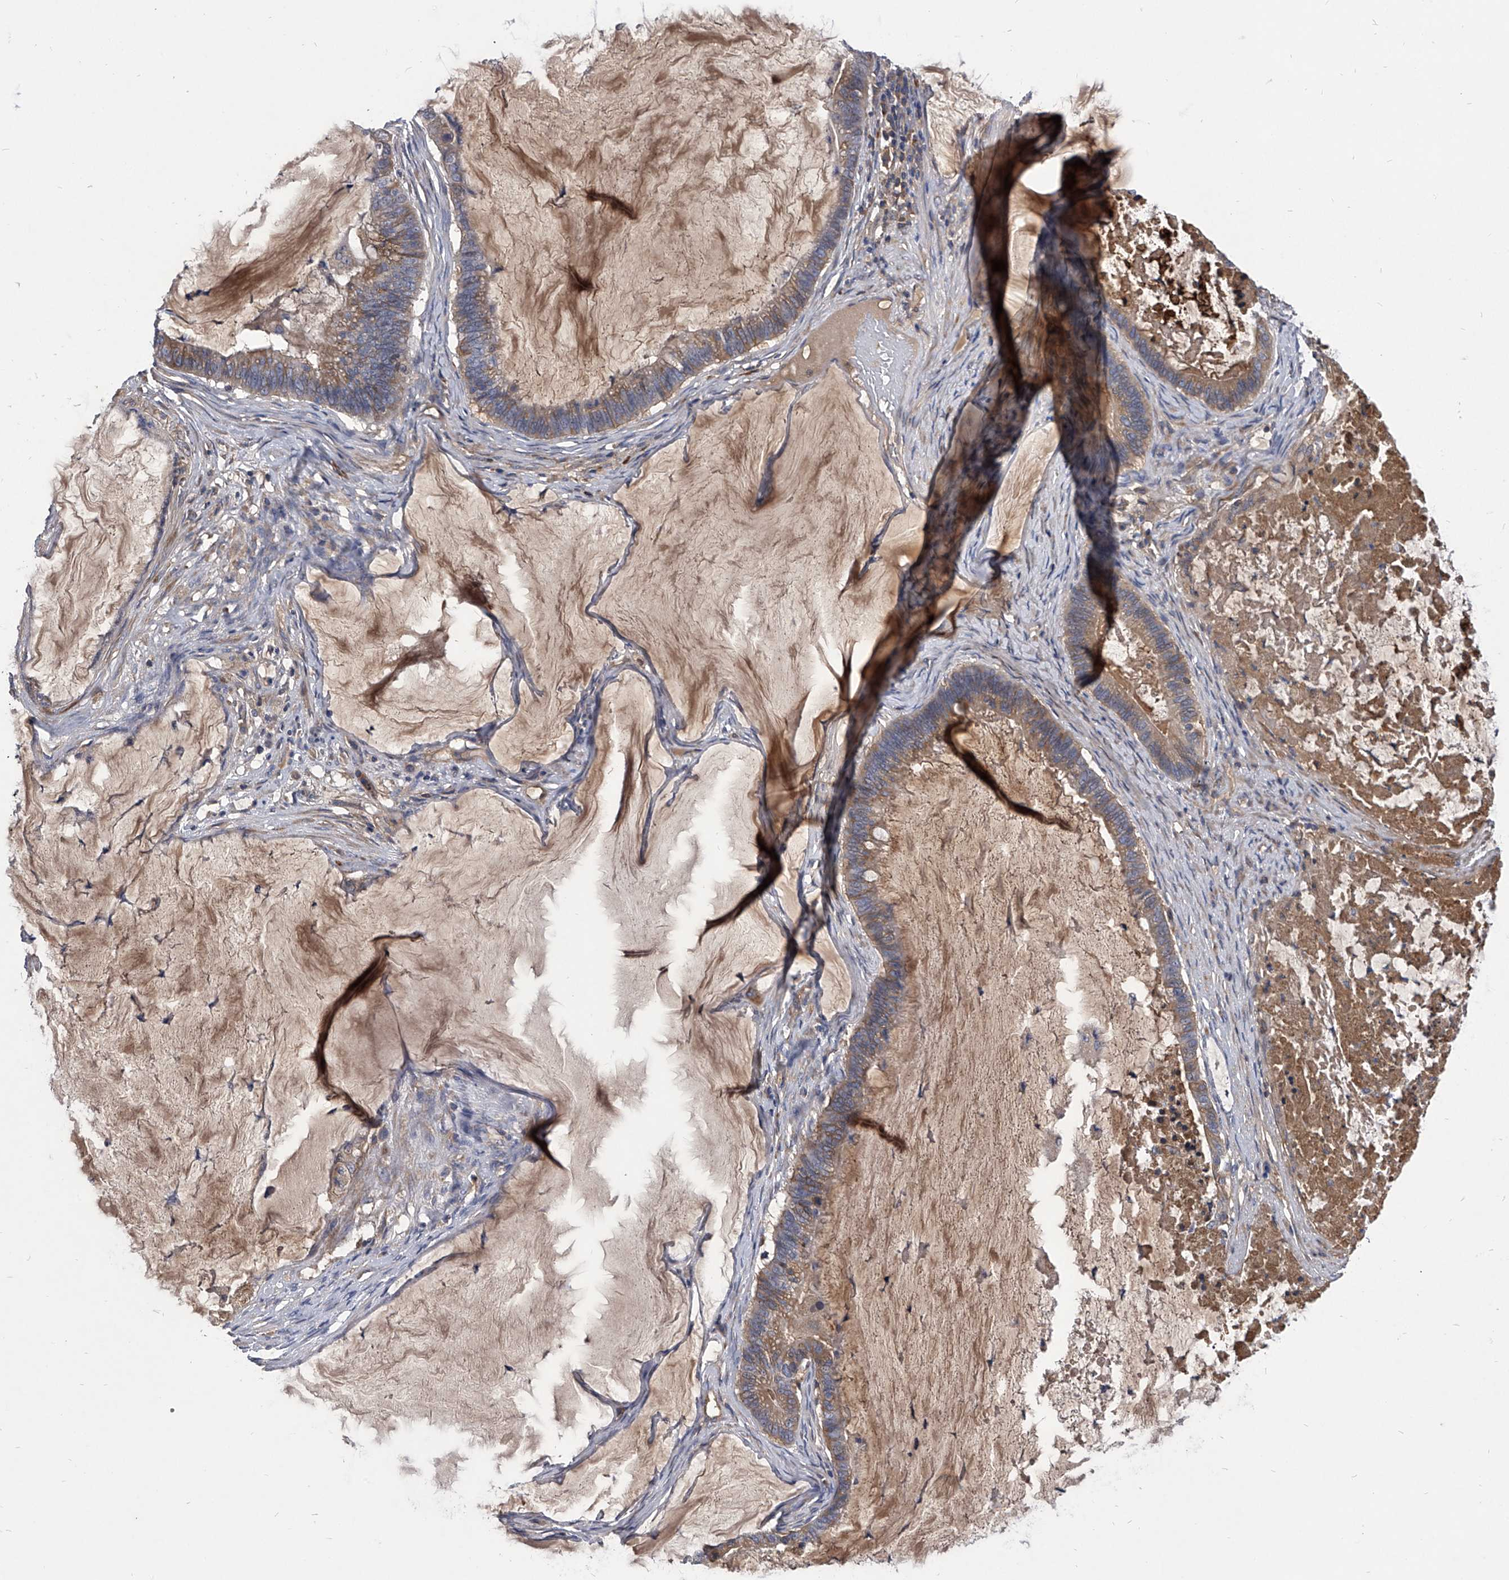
{"staining": {"intensity": "weak", "quantity": "25%-75%", "location": "cytoplasmic/membranous"}, "tissue": "ovarian cancer", "cell_type": "Tumor cells", "image_type": "cancer", "snomed": [{"axis": "morphology", "description": "Cystadenocarcinoma, mucinous, NOS"}, {"axis": "topography", "description": "Ovary"}], "caption": "Immunohistochemical staining of ovarian mucinous cystadenocarcinoma reveals weak cytoplasmic/membranous protein staining in about 25%-75% of tumor cells.", "gene": "CCR4", "patient": {"sex": "female", "age": 61}}